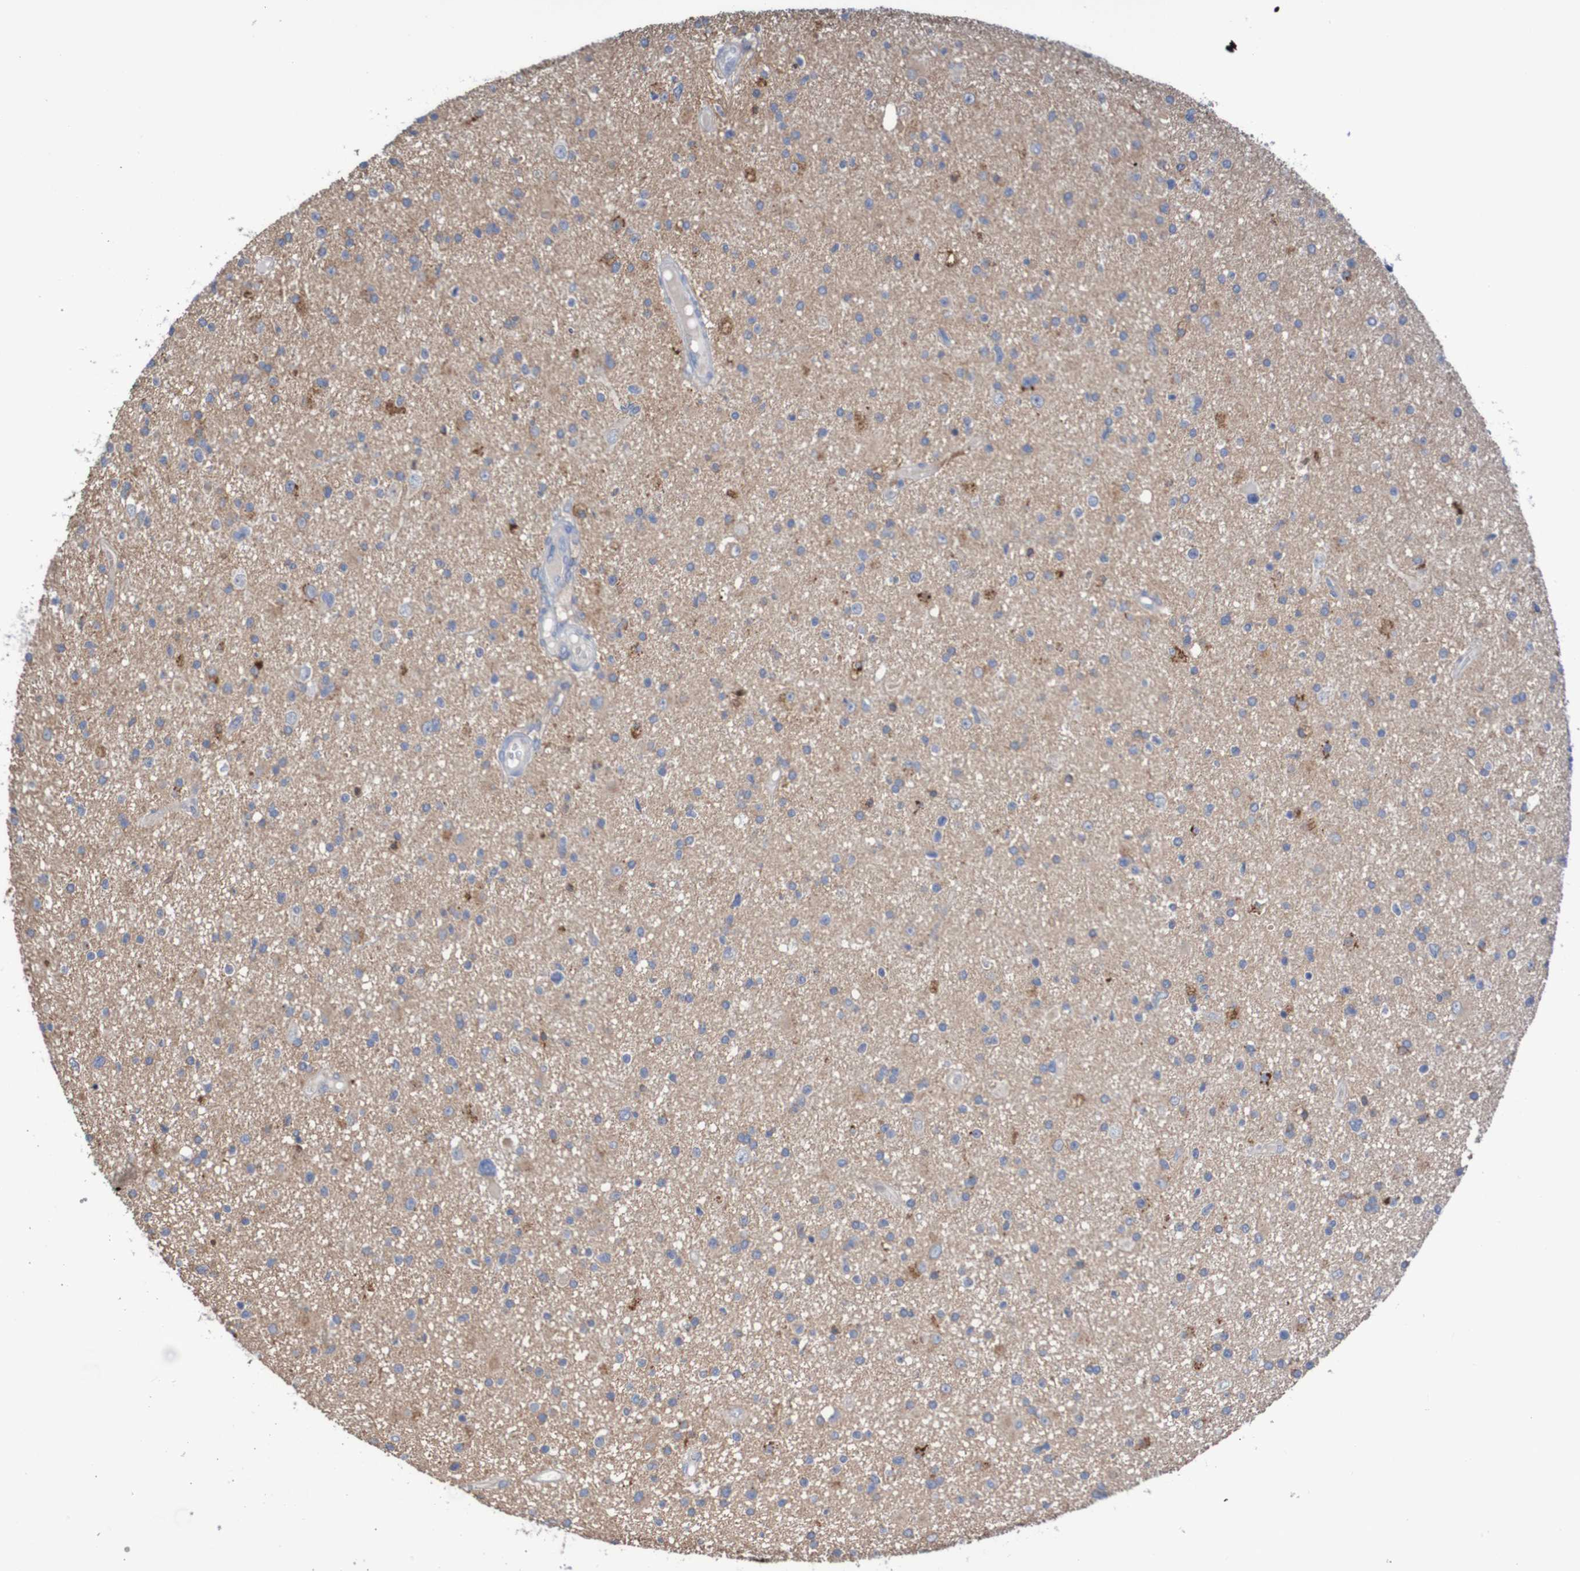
{"staining": {"intensity": "strong", "quantity": "<25%", "location": "cytoplasmic/membranous"}, "tissue": "glioma", "cell_type": "Tumor cells", "image_type": "cancer", "snomed": [{"axis": "morphology", "description": "Glioma, malignant, High grade"}, {"axis": "topography", "description": "Brain"}], "caption": "IHC histopathology image of human high-grade glioma (malignant) stained for a protein (brown), which shows medium levels of strong cytoplasmic/membranous expression in about <25% of tumor cells.", "gene": "PHYH", "patient": {"sex": "male", "age": 33}}